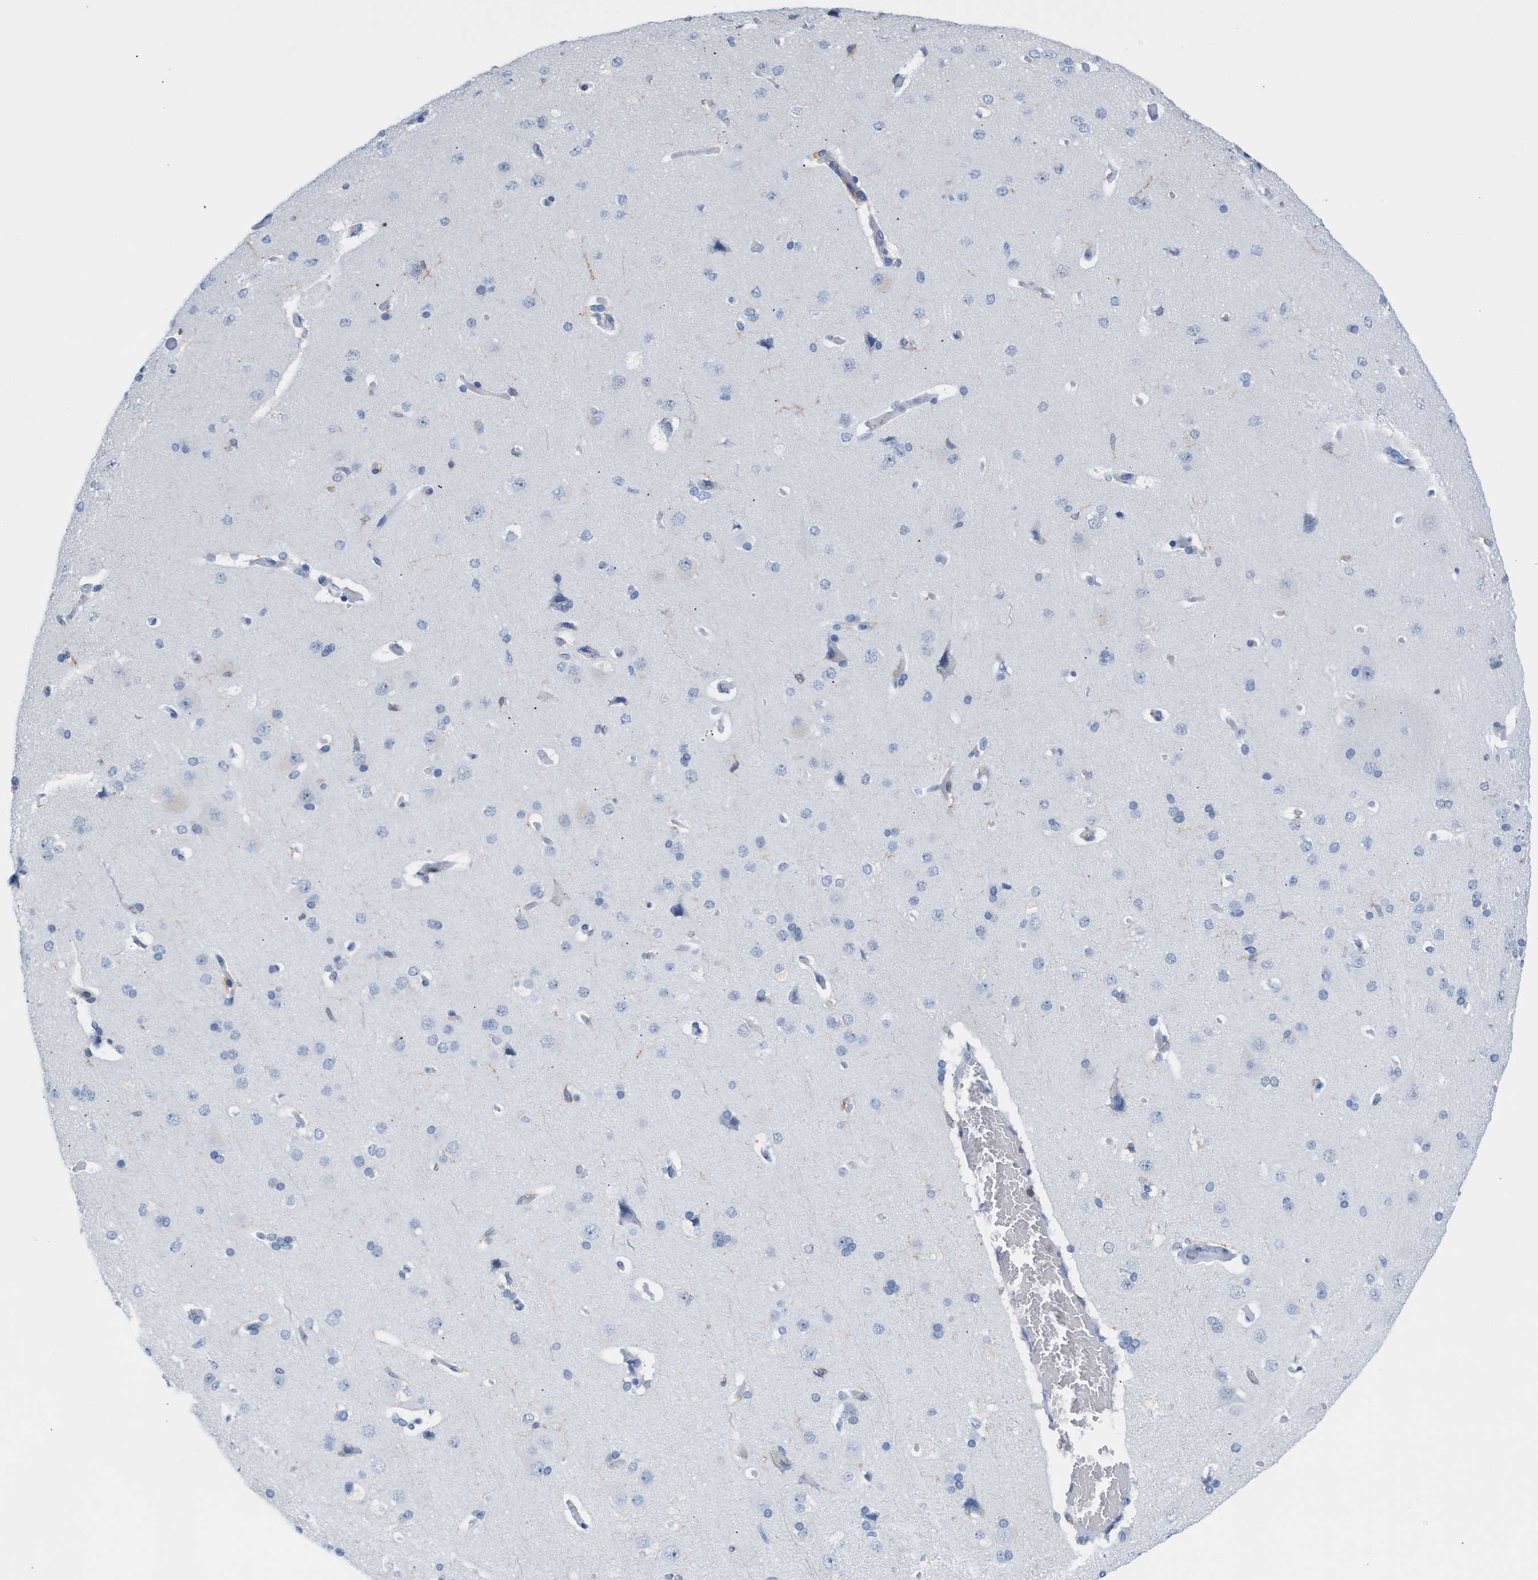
{"staining": {"intensity": "negative", "quantity": "none", "location": "none"}, "tissue": "cerebral cortex", "cell_type": "Endothelial cells", "image_type": "normal", "snomed": [{"axis": "morphology", "description": "Normal tissue, NOS"}, {"axis": "topography", "description": "Cerebral cortex"}], "caption": "Immunohistochemistry photomicrograph of benign cerebral cortex stained for a protein (brown), which shows no expression in endothelial cells.", "gene": "IL16", "patient": {"sex": "male", "age": 62}}